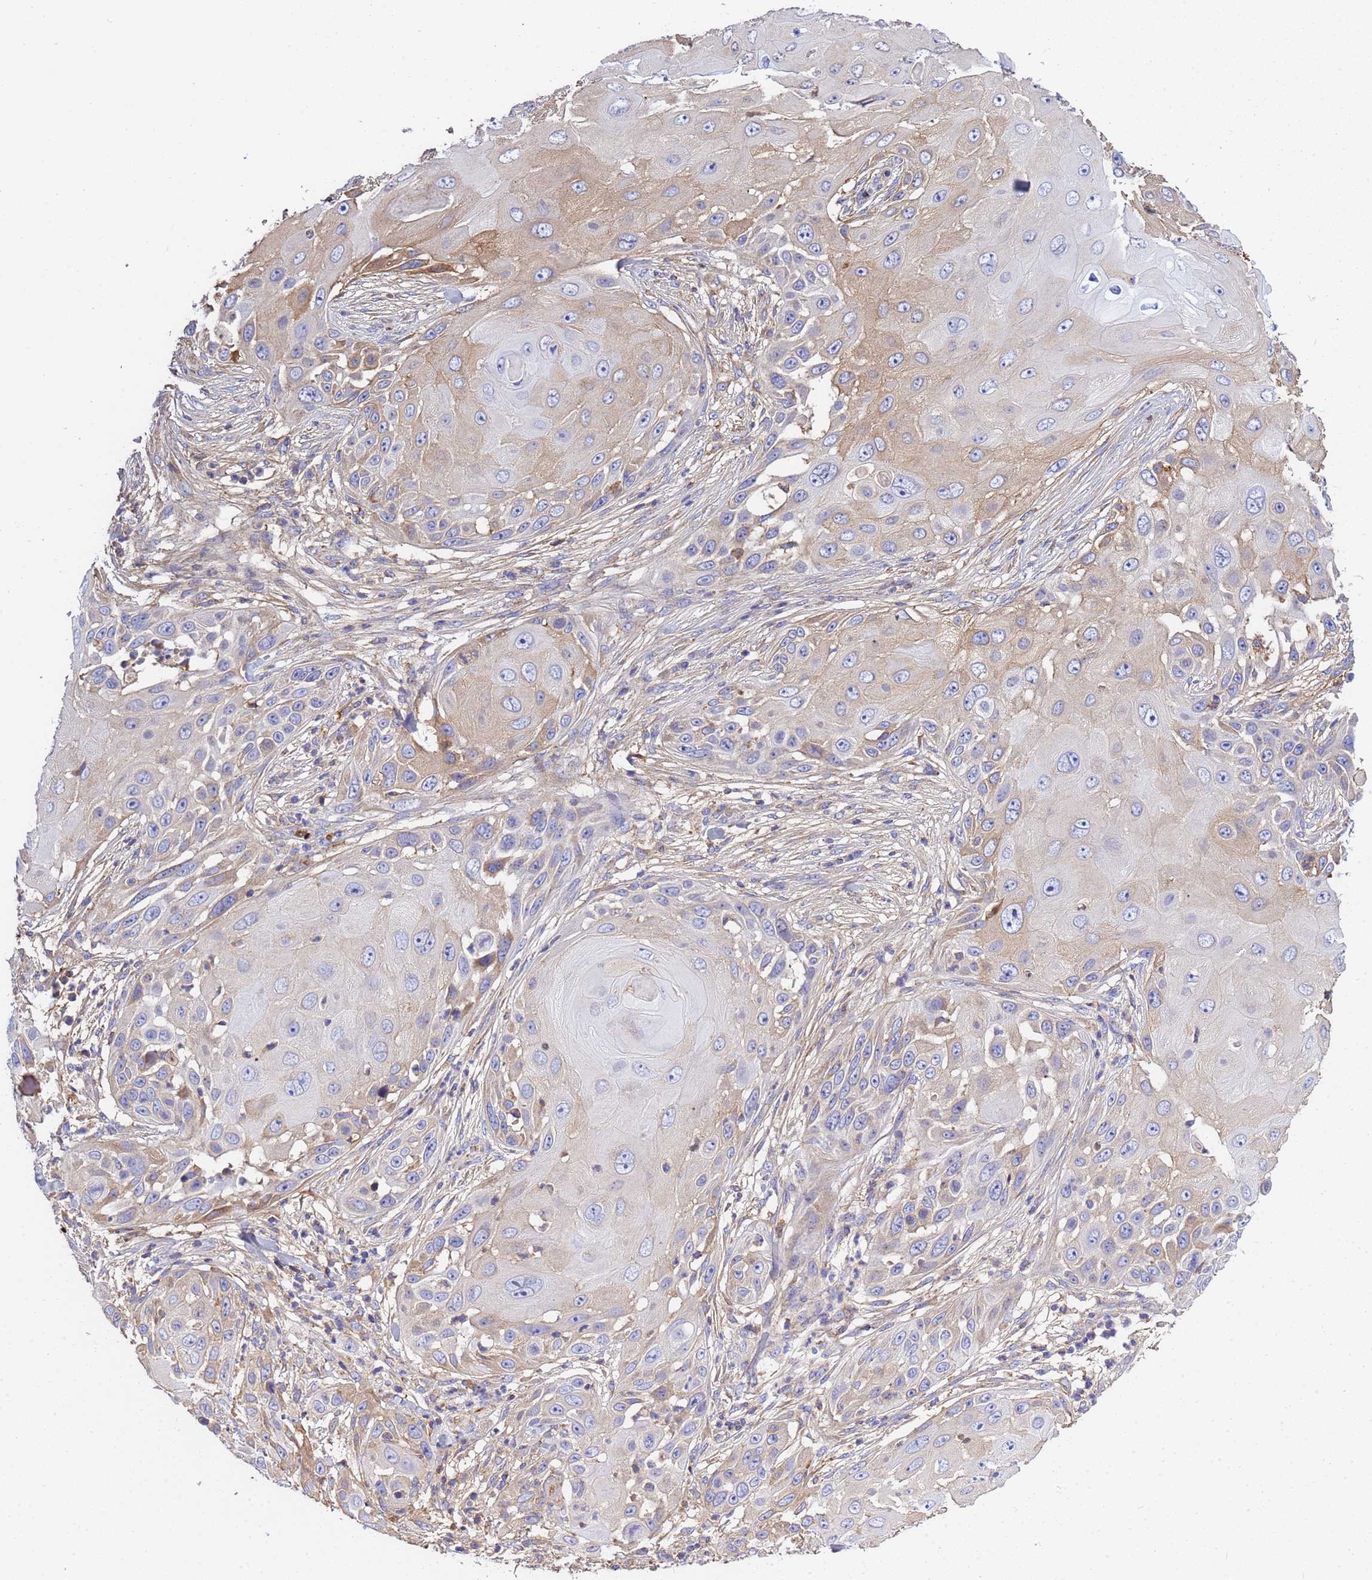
{"staining": {"intensity": "weak", "quantity": "<25%", "location": "cytoplasmic/membranous"}, "tissue": "skin cancer", "cell_type": "Tumor cells", "image_type": "cancer", "snomed": [{"axis": "morphology", "description": "Squamous cell carcinoma, NOS"}, {"axis": "topography", "description": "Skin"}], "caption": "There is no significant staining in tumor cells of squamous cell carcinoma (skin).", "gene": "GLUD1", "patient": {"sex": "female", "age": 44}}